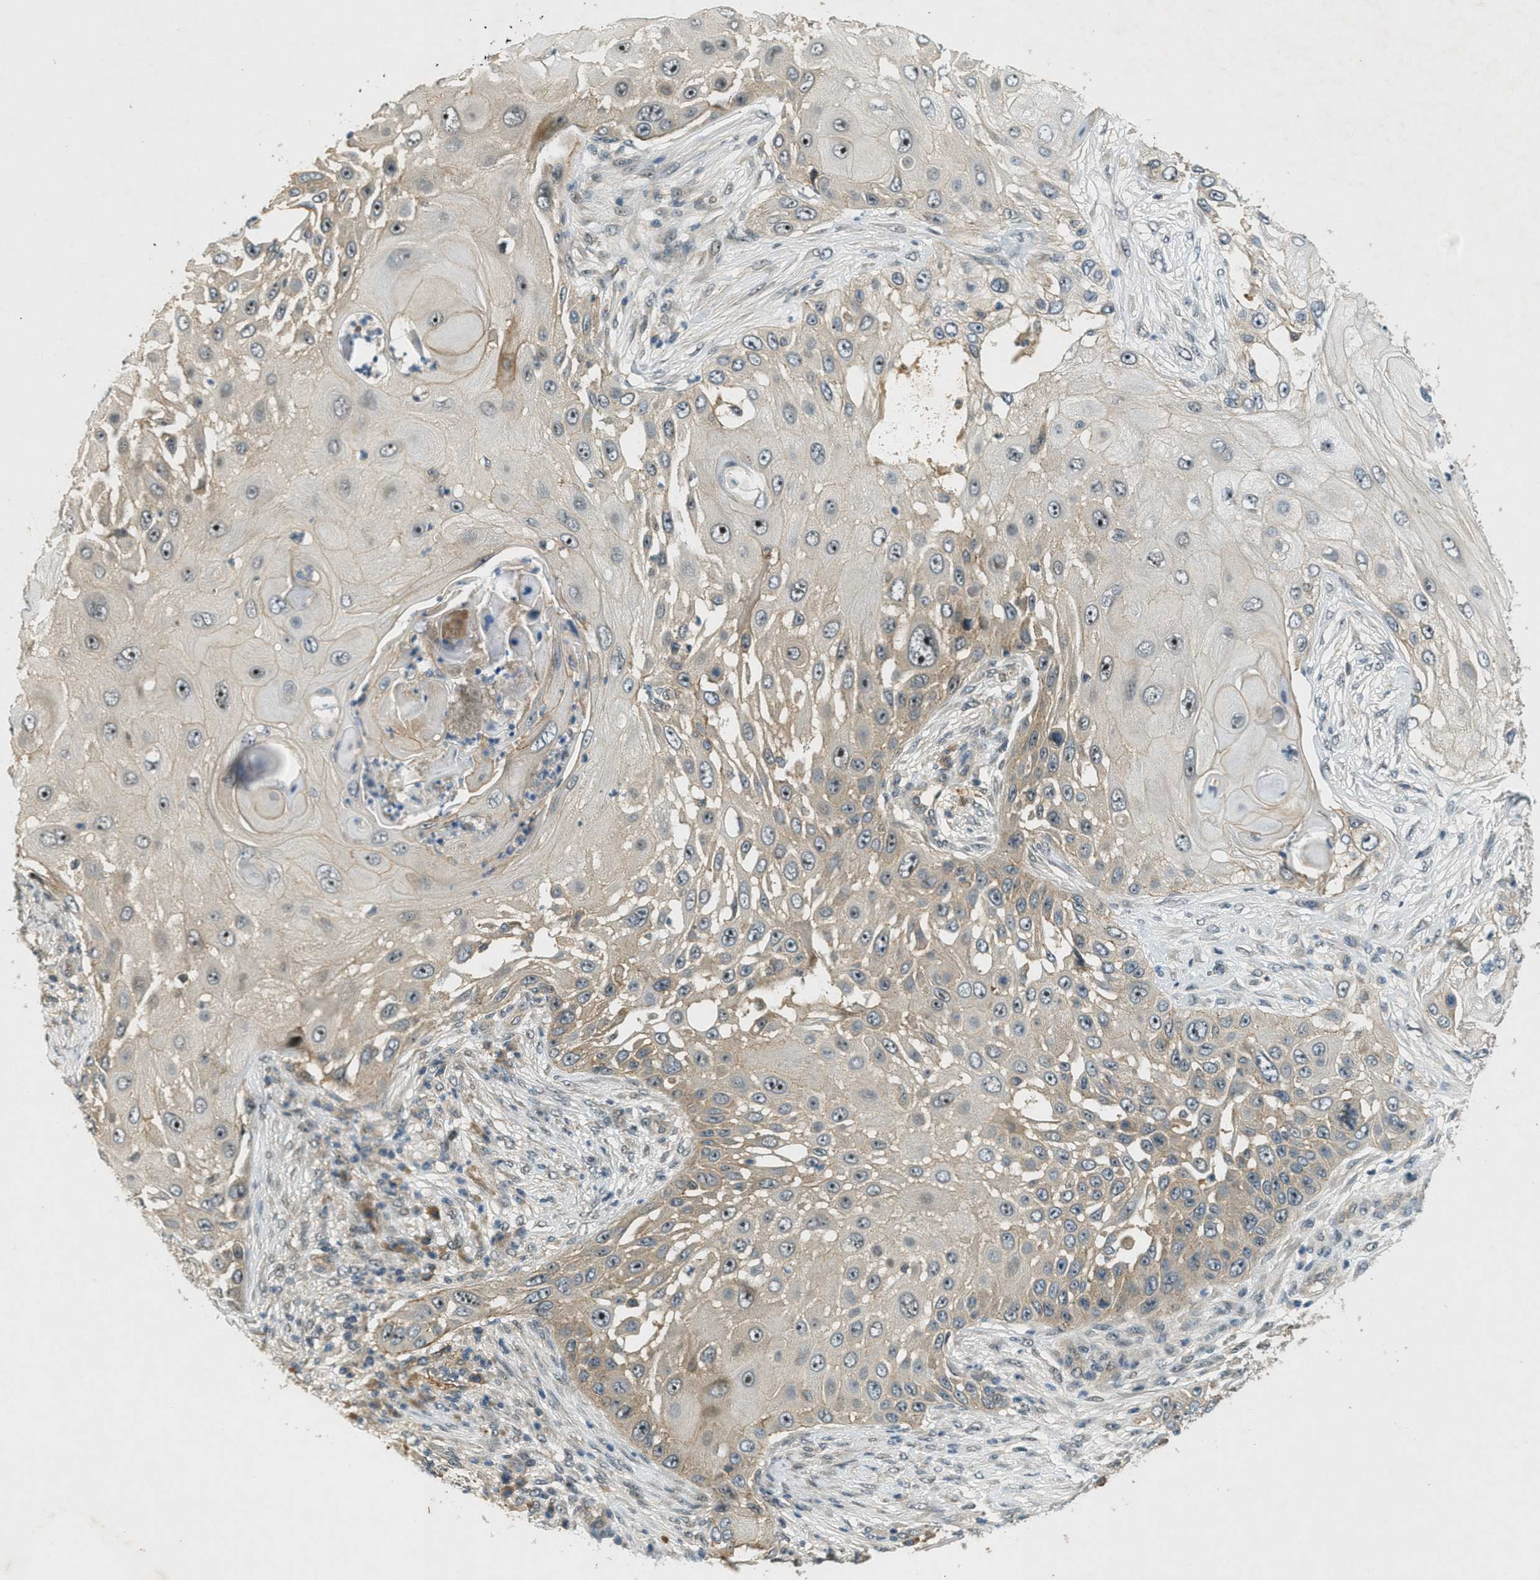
{"staining": {"intensity": "moderate", "quantity": "<25%", "location": "nuclear"}, "tissue": "skin cancer", "cell_type": "Tumor cells", "image_type": "cancer", "snomed": [{"axis": "morphology", "description": "Squamous cell carcinoma, NOS"}, {"axis": "topography", "description": "Skin"}], "caption": "Immunohistochemical staining of skin squamous cell carcinoma reveals low levels of moderate nuclear expression in approximately <25% of tumor cells.", "gene": "STK11", "patient": {"sex": "female", "age": 44}}